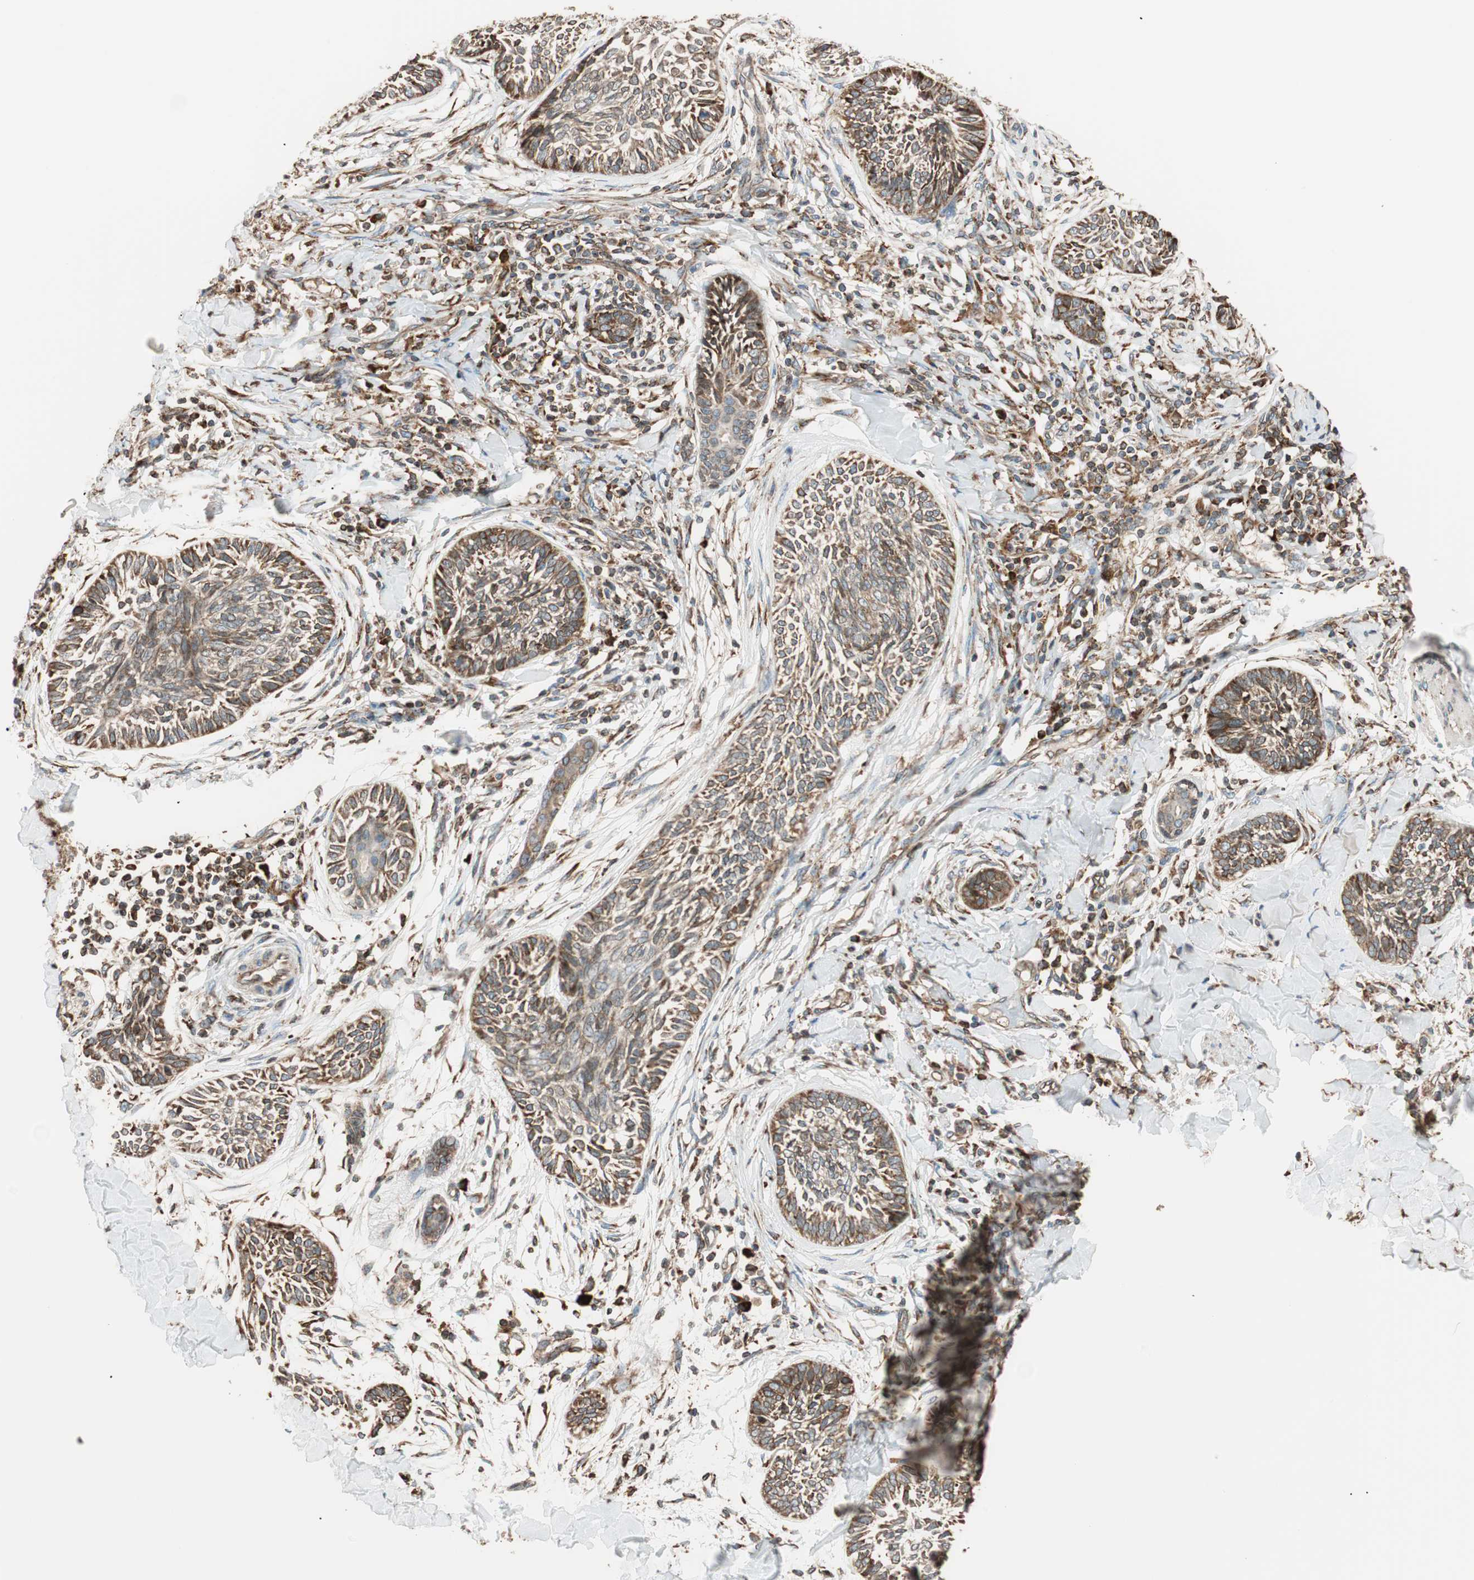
{"staining": {"intensity": "moderate", "quantity": ">75%", "location": "cytoplasmic/membranous"}, "tissue": "skin cancer", "cell_type": "Tumor cells", "image_type": "cancer", "snomed": [{"axis": "morphology", "description": "Papilloma, NOS"}, {"axis": "morphology", "description": "Basal cell carcinoma"}, {"axis": "topography", "description": "Skin"}], "caption": "Protein staining of skin basal cell carcinoma tissue displays moderate cytoplasmic/membranous expression in about >75% of tumor cells.", "gene": "PRKCSH", "patient": {"sex": "male", "age": 87}}